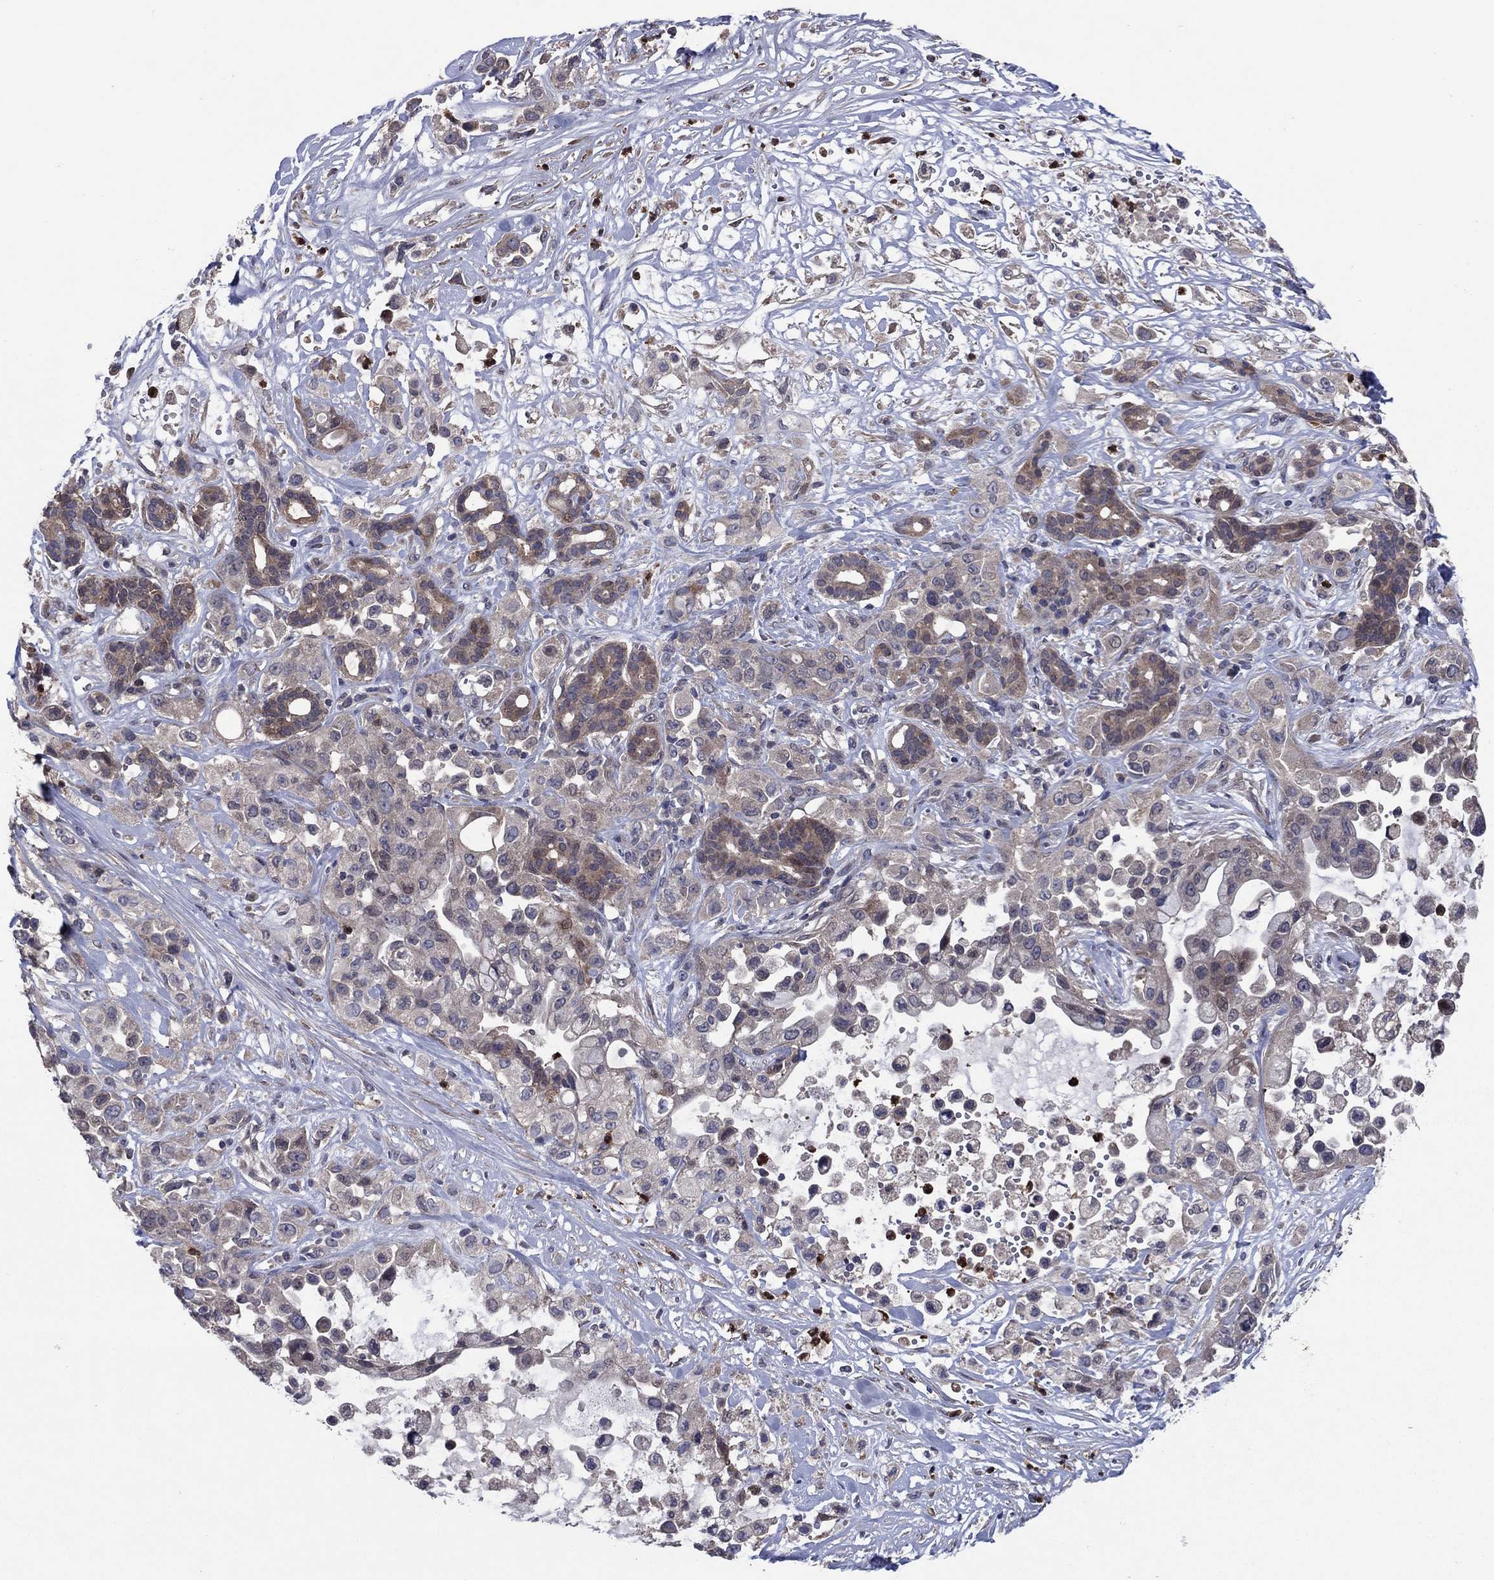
{"staining": {"intensity": "moderate", "quantity": "<25%", "location": "cytoplasmic/membranous"}, "tissue": "pancreatic cancer", "cell_type": "Tumor cells", "image_type": "cancer", "snomed": [{"axis": "morphology", "description": "Adenocarcinoma, NOS"}, {"axis": "topography", "description": "Pancreas"}], "caption": "Tumor cells display low levels of moderate cytoplasmic/membranous expression in approximately <25% of cells in human pancreatic adenocarcinoma.", "gene": "MSRB1", "patient": {"sex": "male", "age": 44}}